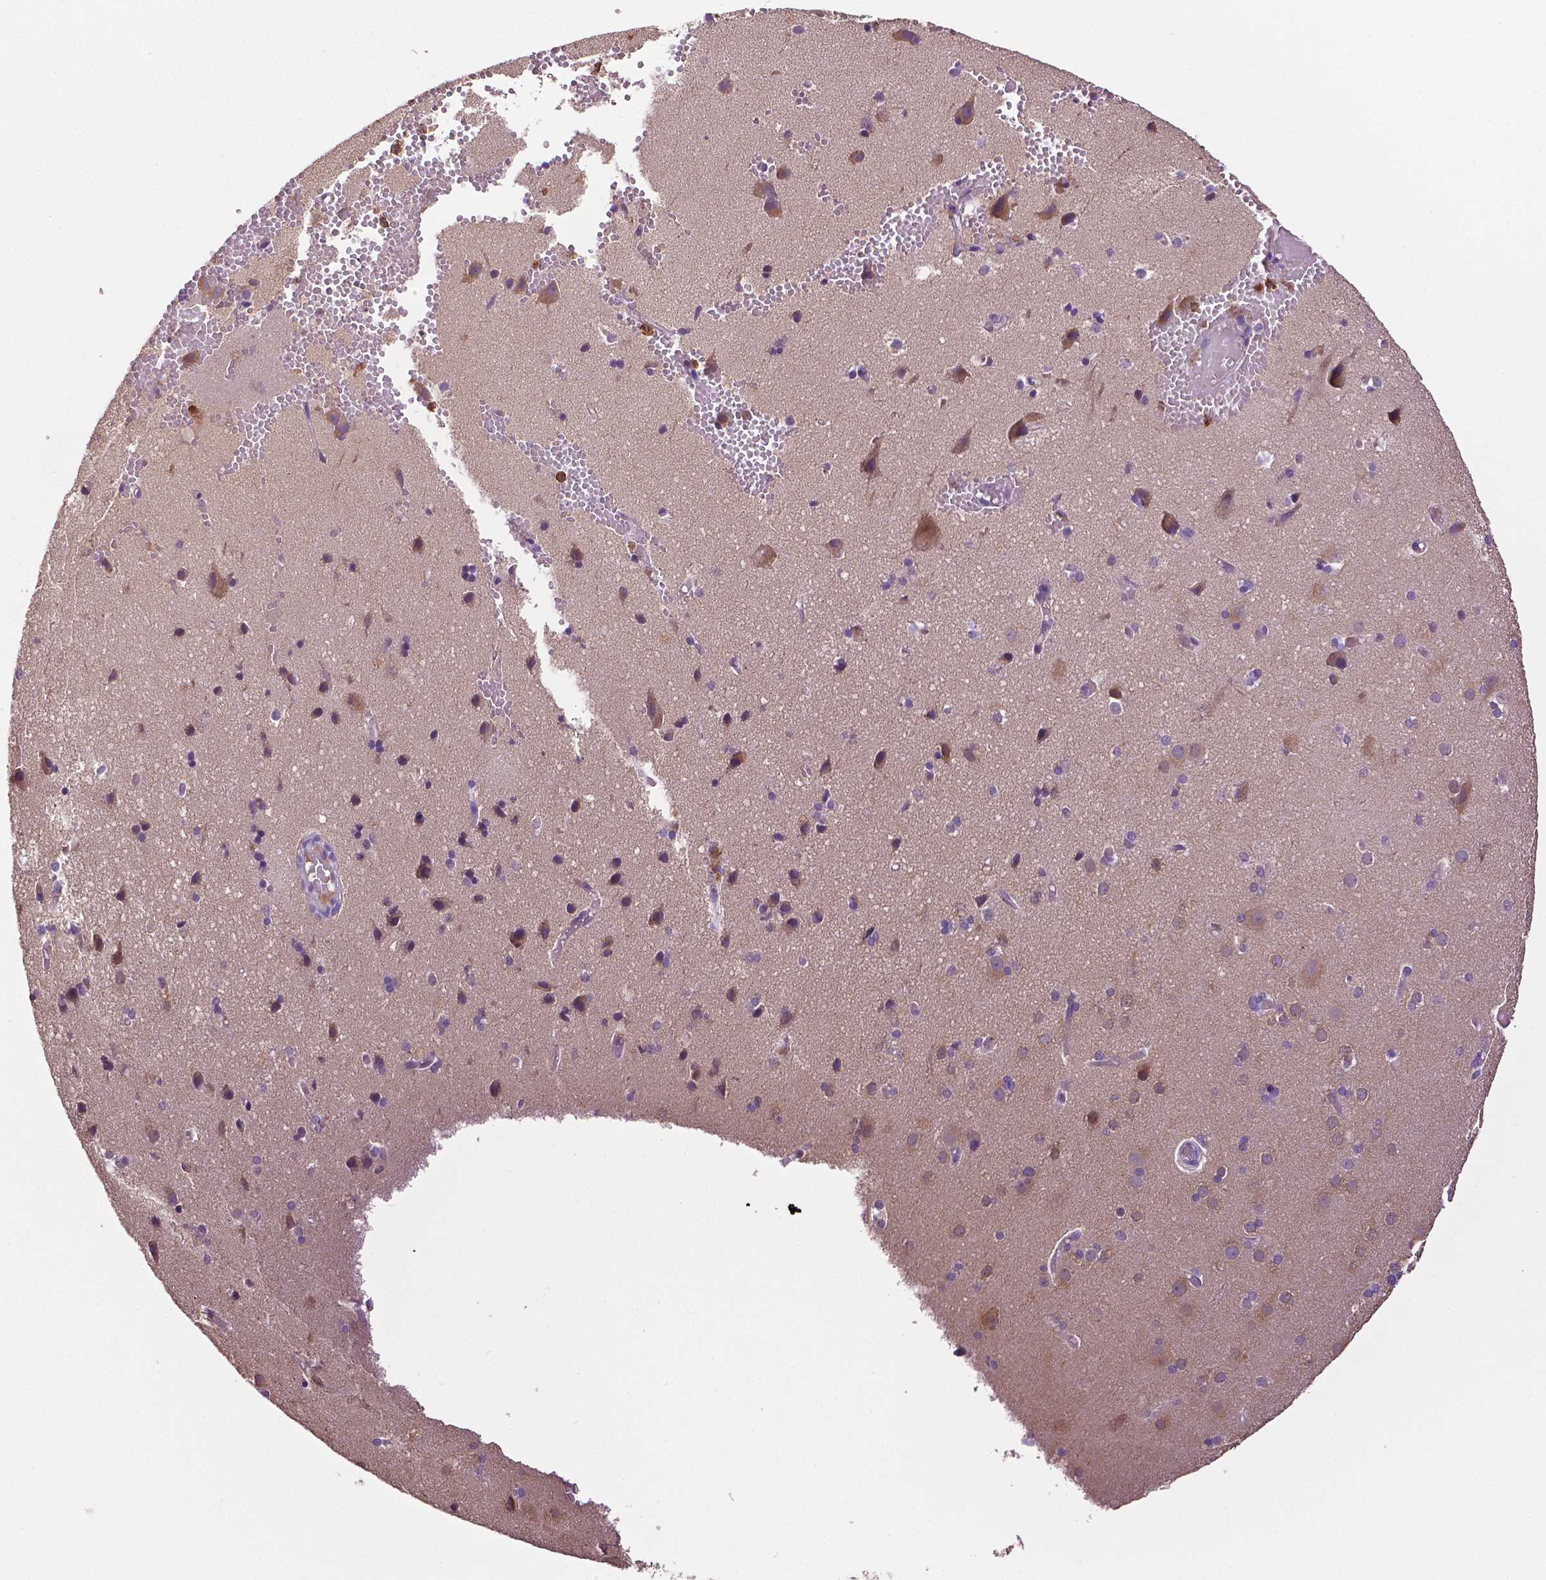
{"staining": {"intensity": "negative", "quantity": "none", "location": "none"}, "tissue": "cerebral cortex", "cell_type": "Endothelial cells", "image_type": "normal", "snomed": [{"axis": "morphology", "description": "Normal tissue, NOS"}, {"axis": "morphology", "description": "Glioma, malignant, High grade"}, {"axis": "topography", "description": "Cerebral cortex"}], "caption": "IHC micrograph of unremarkable cerebral cortex: human cerebral cortex stained with DAB exhibits no significant protein staining in endothelial cells.", "gene": "PTPN5", "patient": {"sex": "male", "age": 71}}